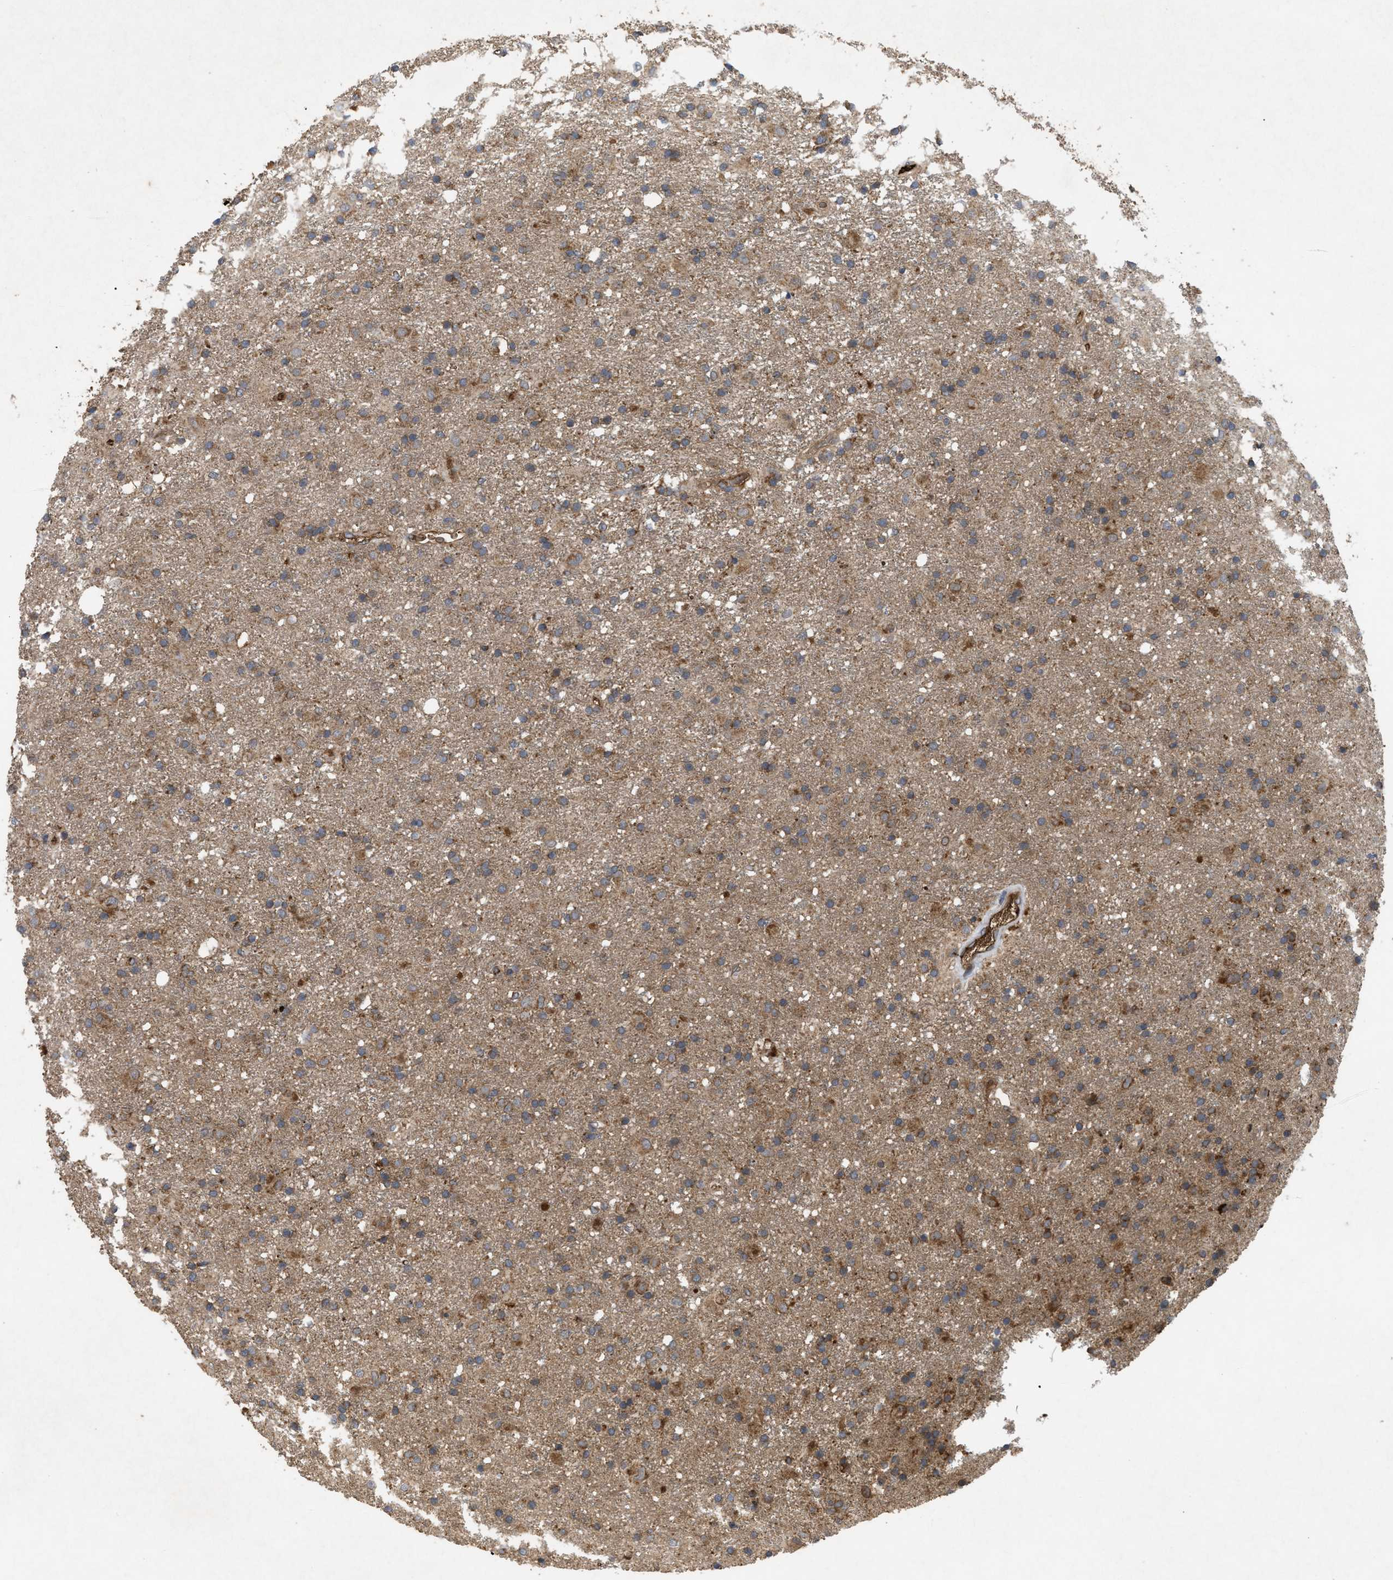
{"staining": {"intensity": "moderate", "quantity": ">75%", "location": "cytoplasmic/membranous"}, "tissue": "glioma", "cell_type": "Tumor cells", "image_type": "cancer", "snomed": [{"axis": "morphology", "description": "Glioma, malignant, Low grade"}, {"axis": "topography", "description": "Brain"}], "caption": "Moderate cytoplasmic/membranous protein expression is identified in about >75% of tumor cells in glioma.", "gene": "RAB2A", "patient": {"sex": "male", "age": 65}}